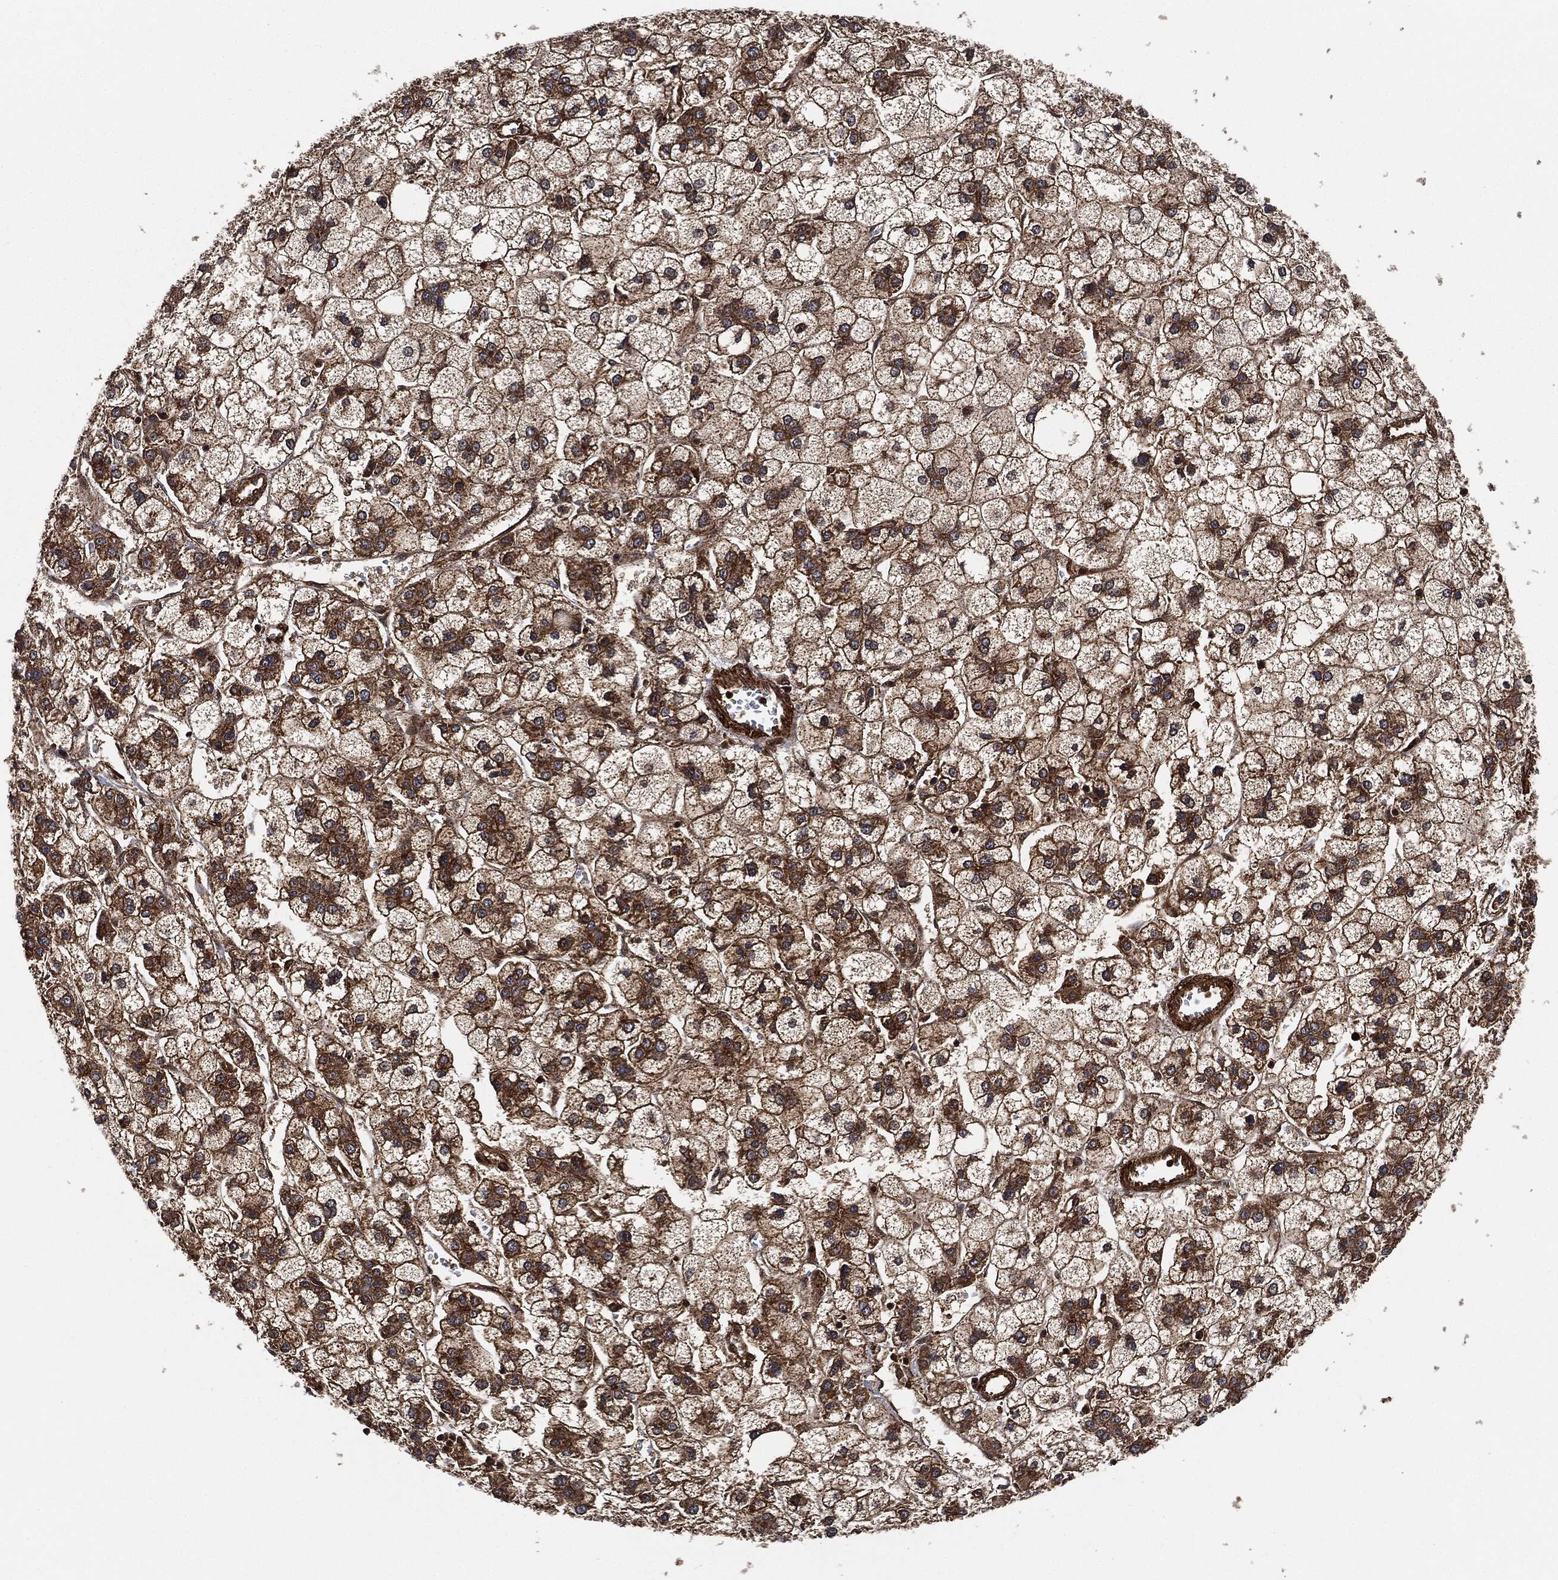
{"staining": {"intensity": "moderate", "quantity": ">75%", "location": "cytoplasmic/membranous"}, "tissue": "liver cancer", "cell_type": "Tumor cells", "image_type": "cancer", "snomed": [{"axis": "morphology", "description": "Carcinoma, Hepatocellular, NOS"}, {"axis": "topography", "description": "Liver"}], "caption": "Protein staining reveals moderate cytoplasmic/membranous positivity in approximately >75% of tumor cells in liver cancer. (Stains: DAB in brown, nuclei in blue, Microscopy: brightfield microscopy at high magnification).", "gene": "CEP290", "patient": {"sex": "male", "age": 73}}